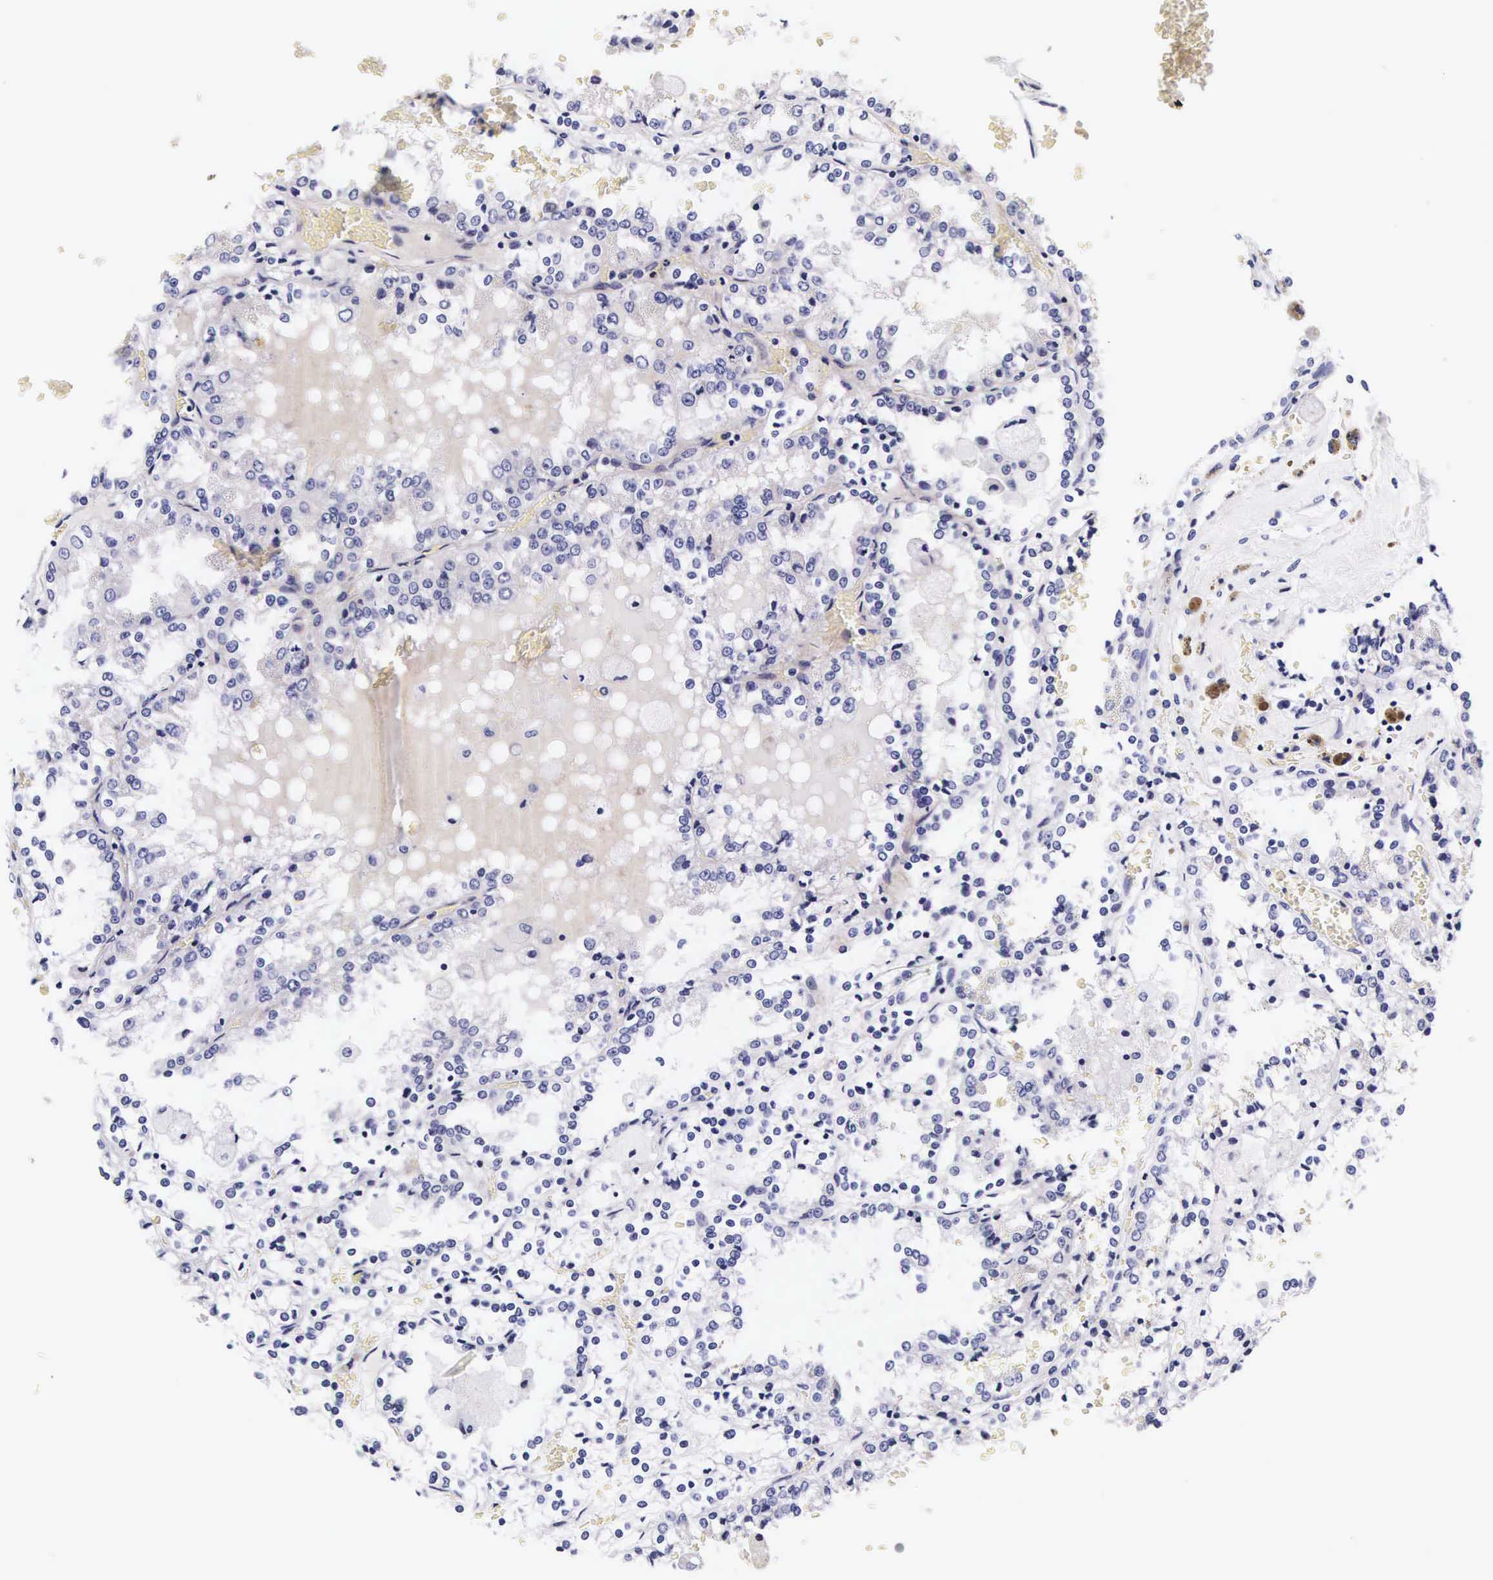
{"staining": {"intensity": "negative", "quantity": "none", "location": "none"}, "tissue": "renal cancer", "cell_type": "Tumor cells", "image_type": "cancer", "snomed": [{"axis": "morphology", "description": "Adenocarcinoma, NOS"}, {"axis": "topography", "description": "Kidney"}], "caption": "Tumor cells show no significant protein staining in renal adenocarcinoma.", "gene": "UPRT", "patient": {"sex": "female", "age": 56}}